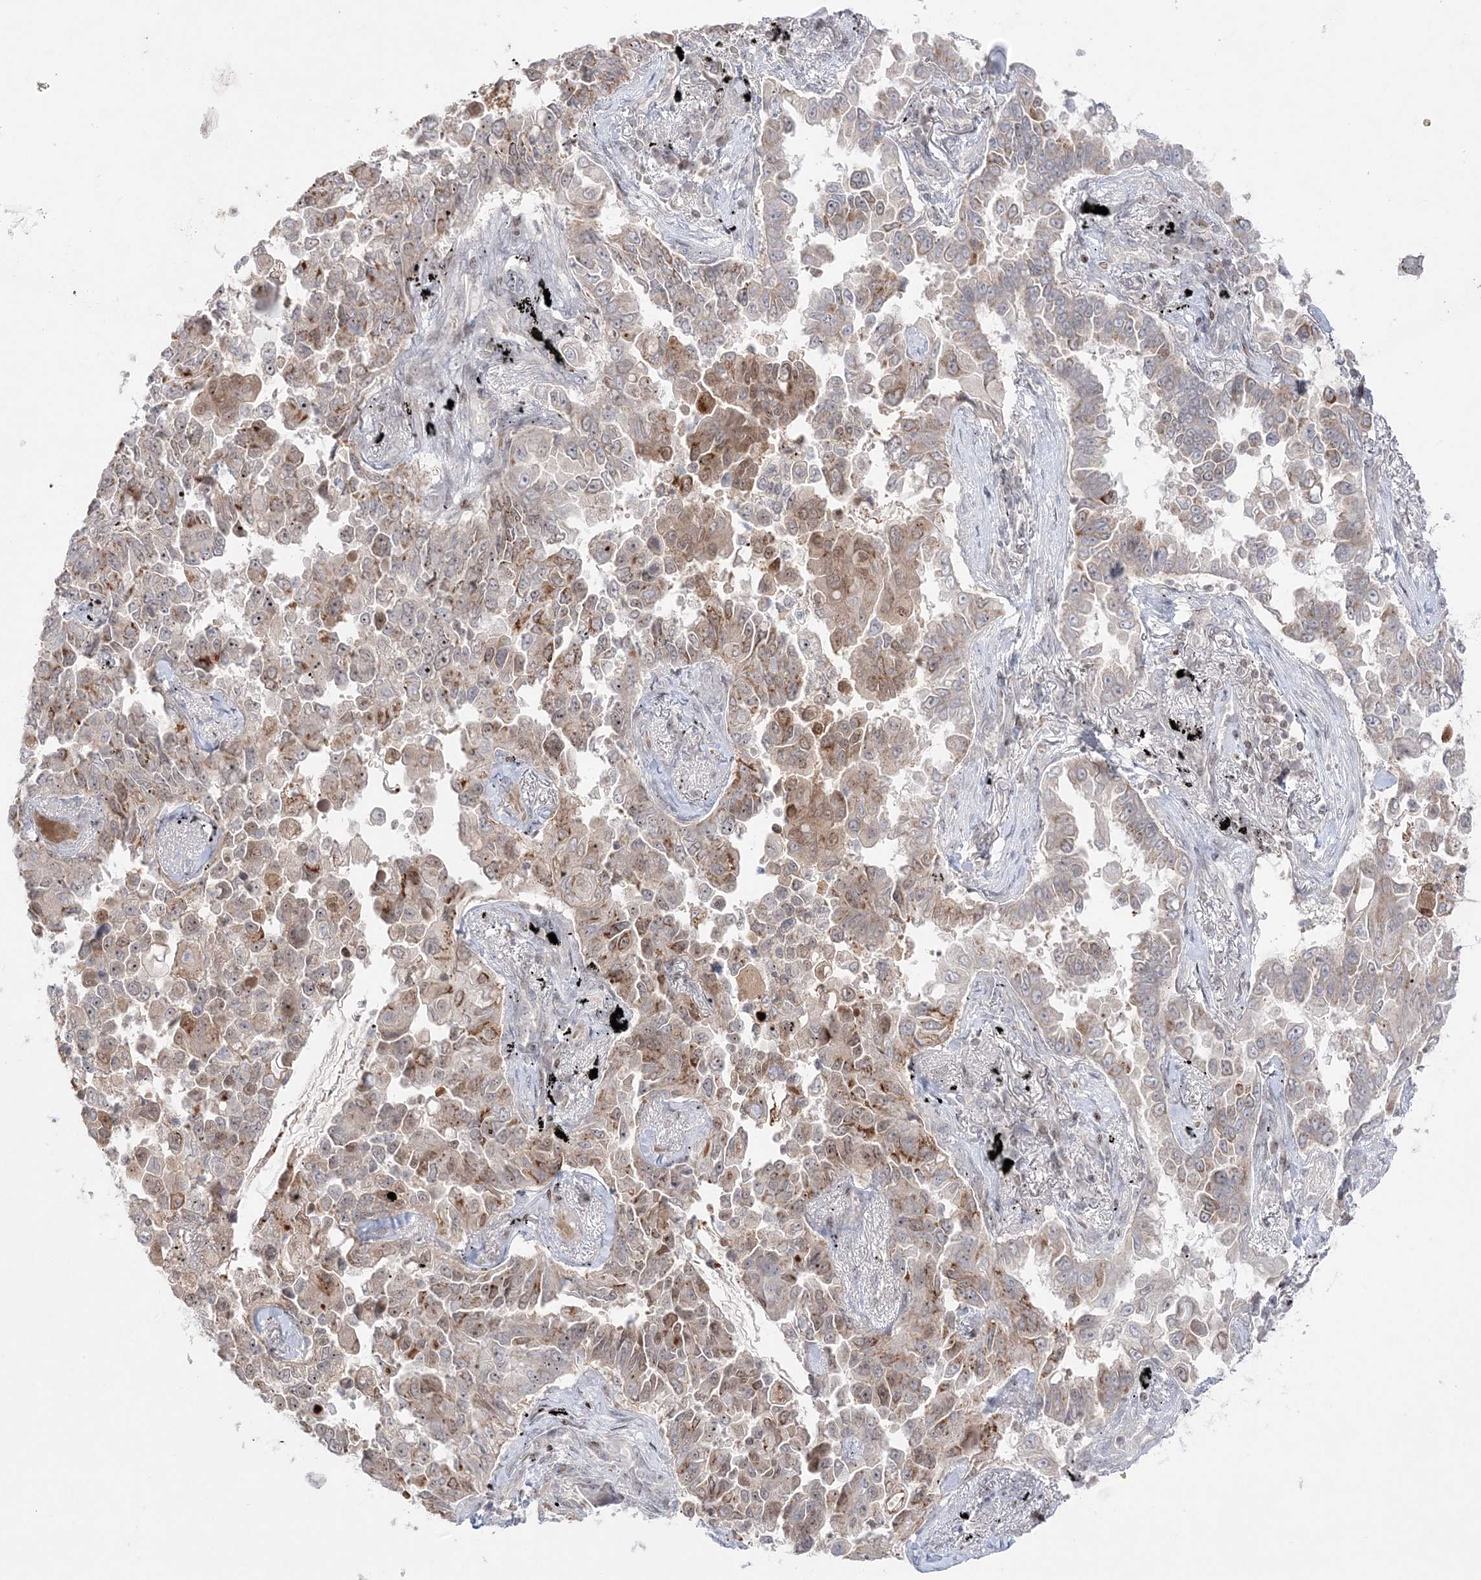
{"staining": {"intensity": "moderate", "quantity": "25%-75%", "location": "cytoplasmic/membranous,nuclear"}, "tissue": "lung cancer", "cell_type": "Tumor cells", "image_type": "cancer", "snomed": [{"axis": "morphology", "description": "Adenocarcinoma, NOS"}, {"axis": "topography", "description": "Lung"}], "caption": "A medium amount of moderate cytoplasmic/membranous and nuclear expression is appreciated in approximately 25%-75% of tumor cells in lung adenocarcinoma tissue.", "gene": "SH3BP4", "patient": {"sex": "female", "age": 67}}